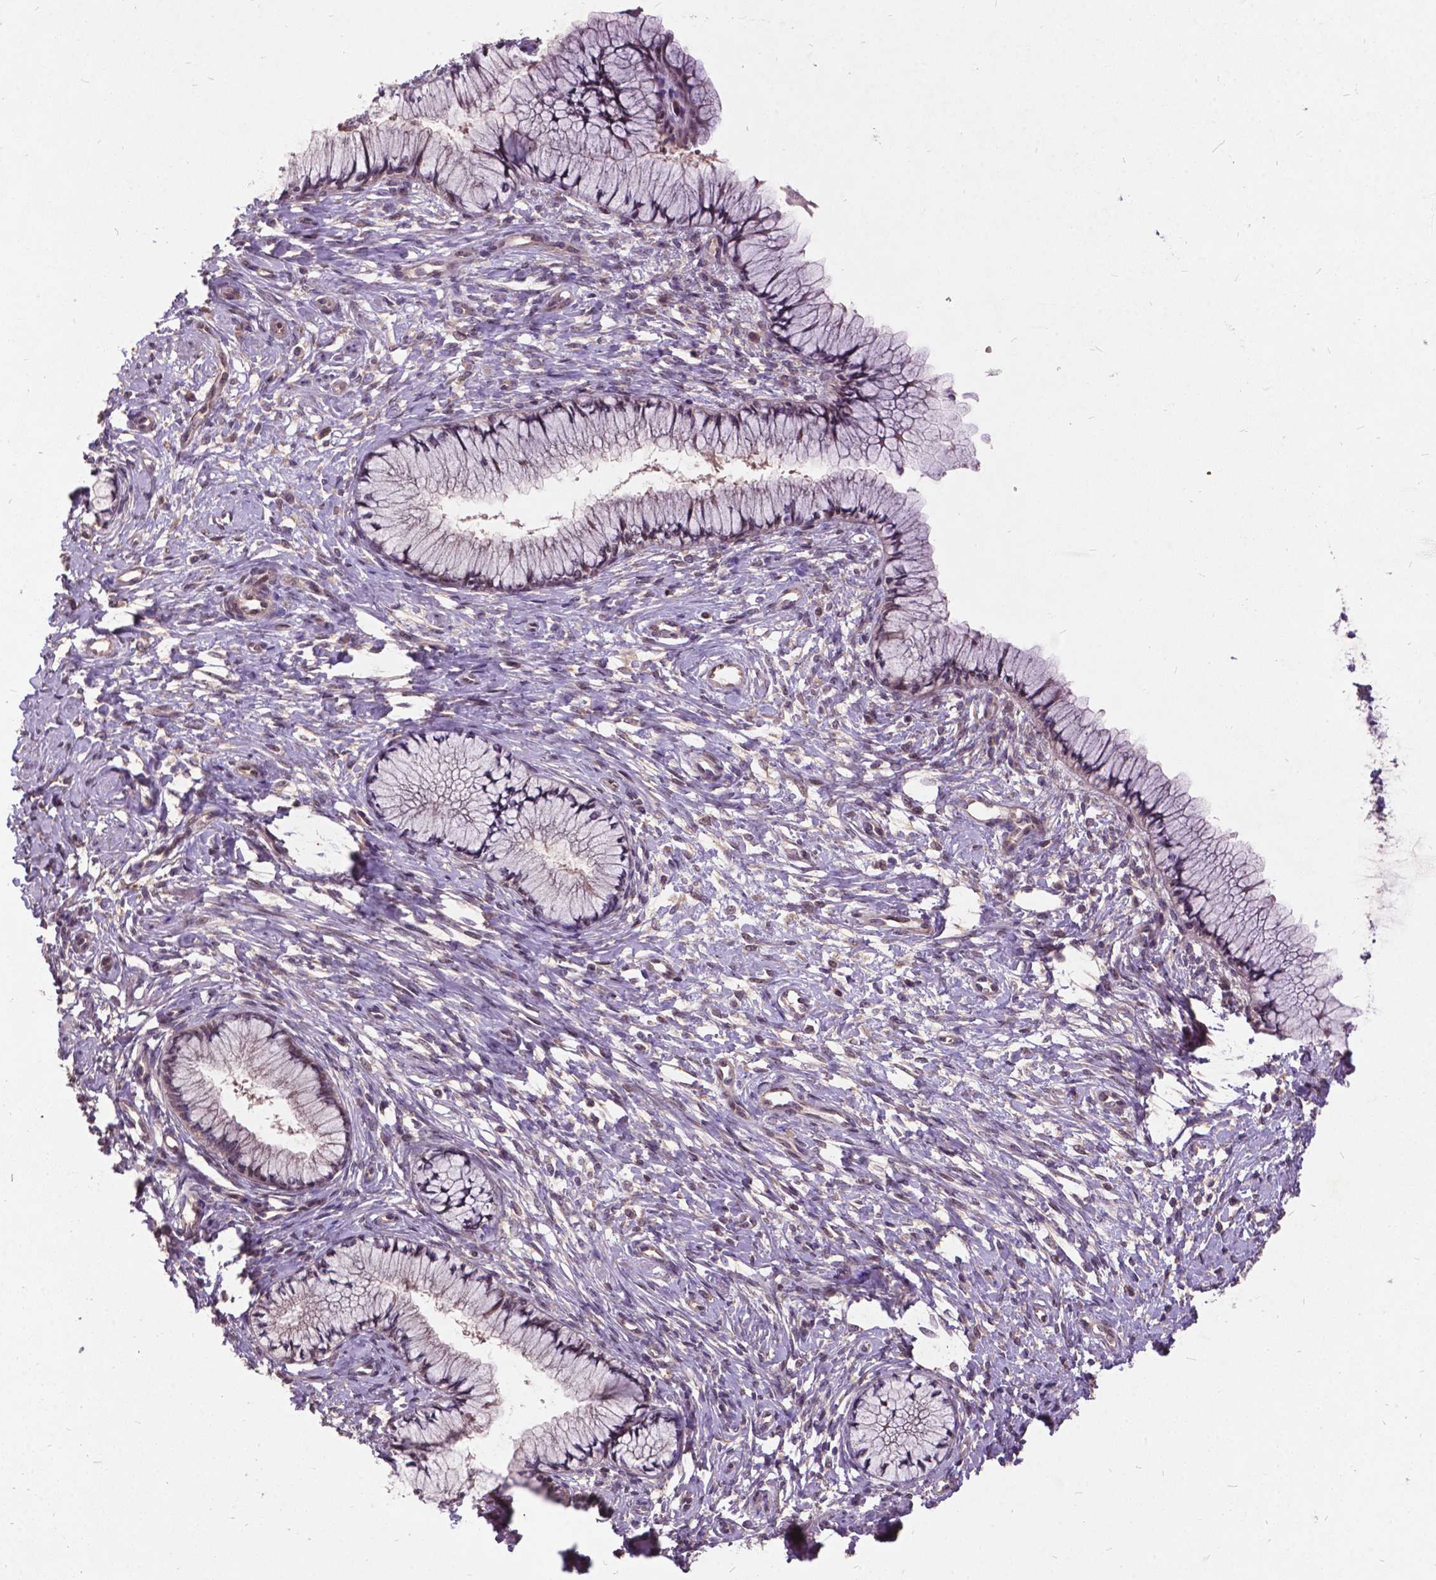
{"staining": {"intensity": "negative", "quantity": "none", "location": "none"}, "tissue": "cervix", "cell_type": "Glandular cells", "image_type": "normal", "snomed": [{"axis": "morphology", "description": "Normal tissue, NOS"}, {"axis": "topography", "description": "Cervix"}], "caption": "Cervix stained for a protein using immunohistochemistry (IHC) displays no staining glandular cells.", "gene": "AP1S3", "patient": {"sex": "female", "age": 37}}